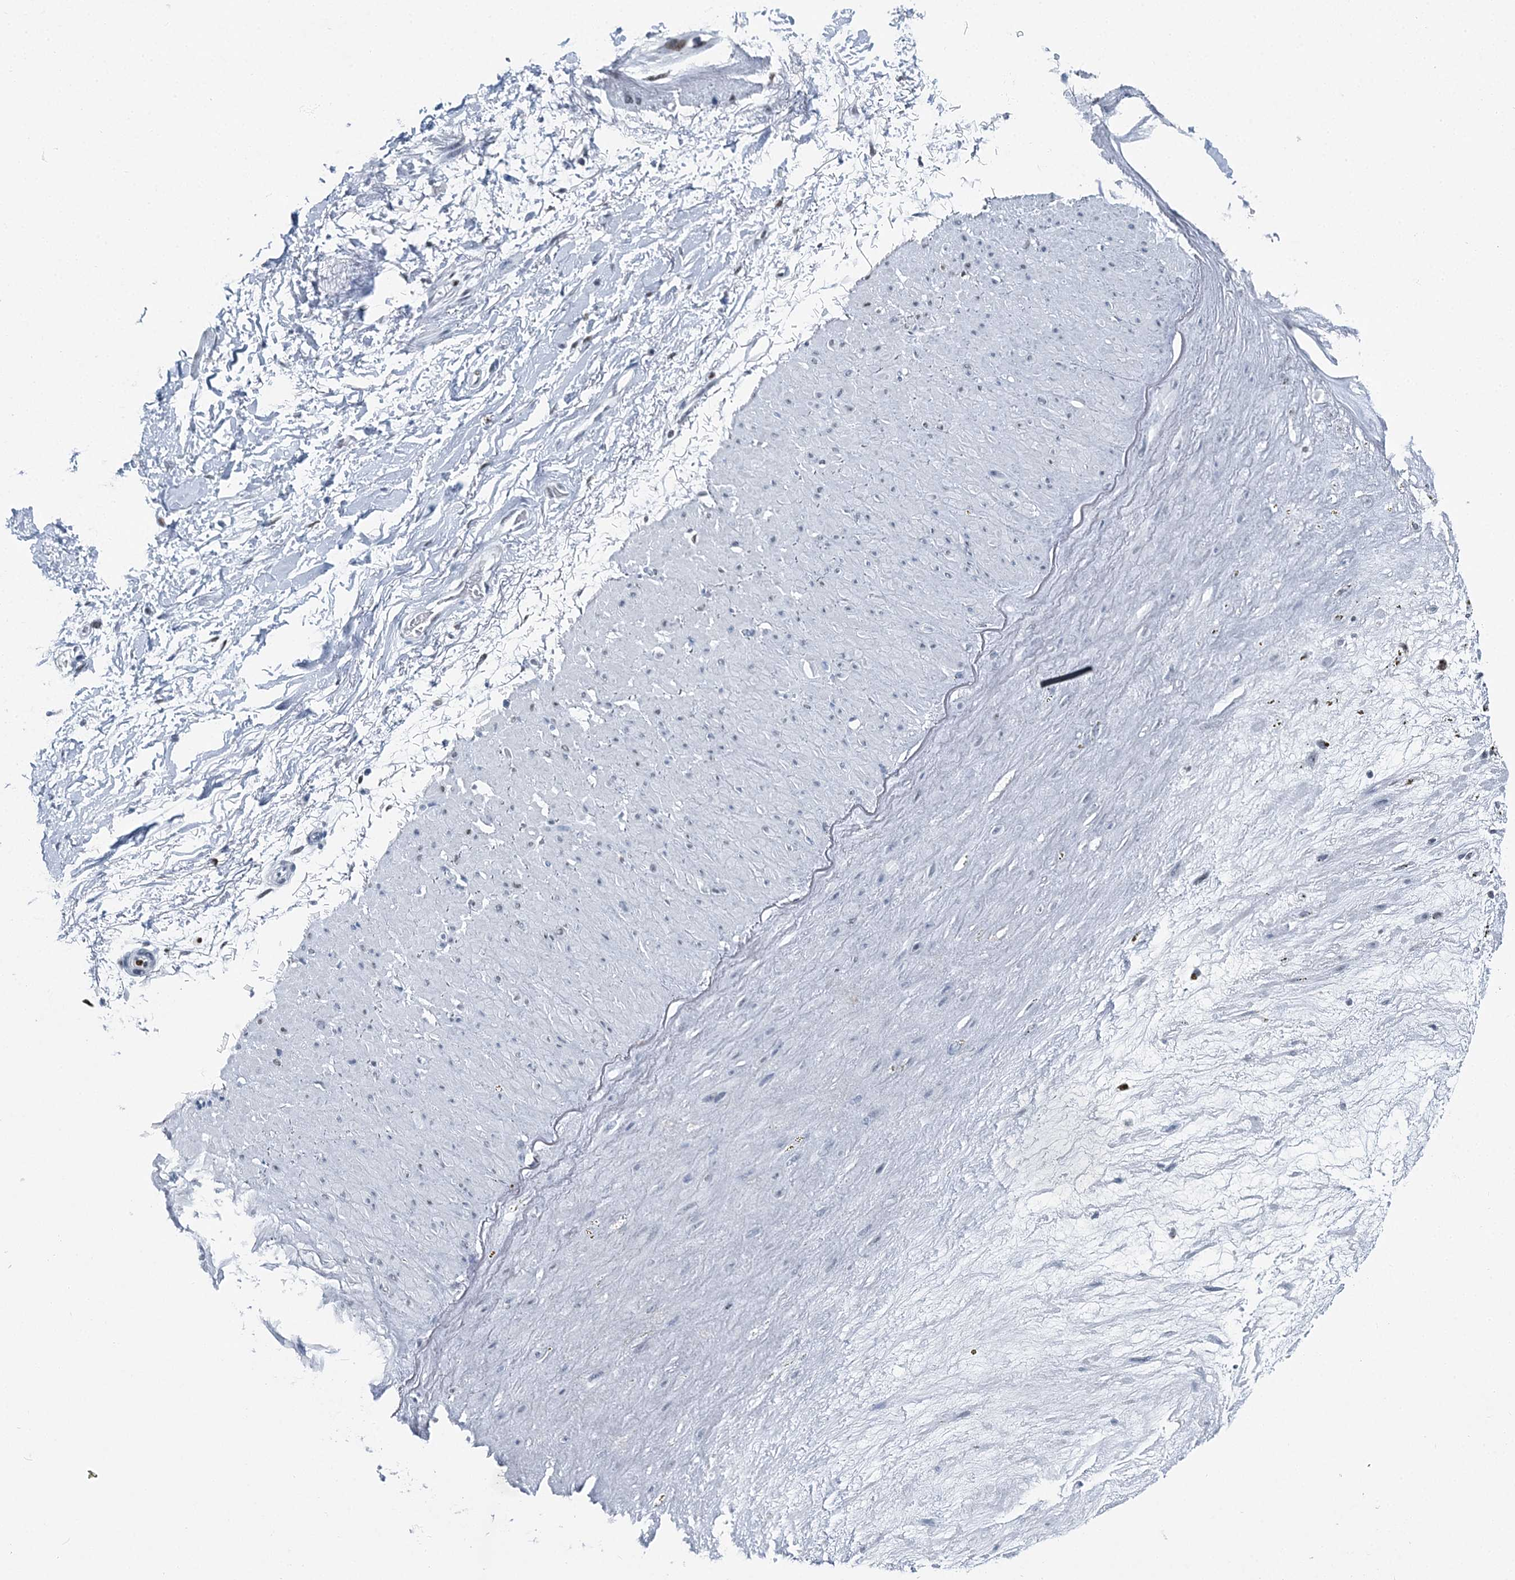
{"staining": {"intensity": "negative", "quantity": "none", "location": "none"}, "tissue": "adipose tissue", "cell_type": "Adipocytes", "image_type": "normal", "snomed": [{"axis": "morphology", "description": "Normal tissue, NOS"}, {"axis": "topography", "description": "Soft tissue"}], "caption": "IHC micrograph of unremarkable adipose tissue: adipose tissue stained with DAB displays no significant protein staining in adipocytes.", "gene": "HAT1", "patient": {"sex": "male", "age": 72}}